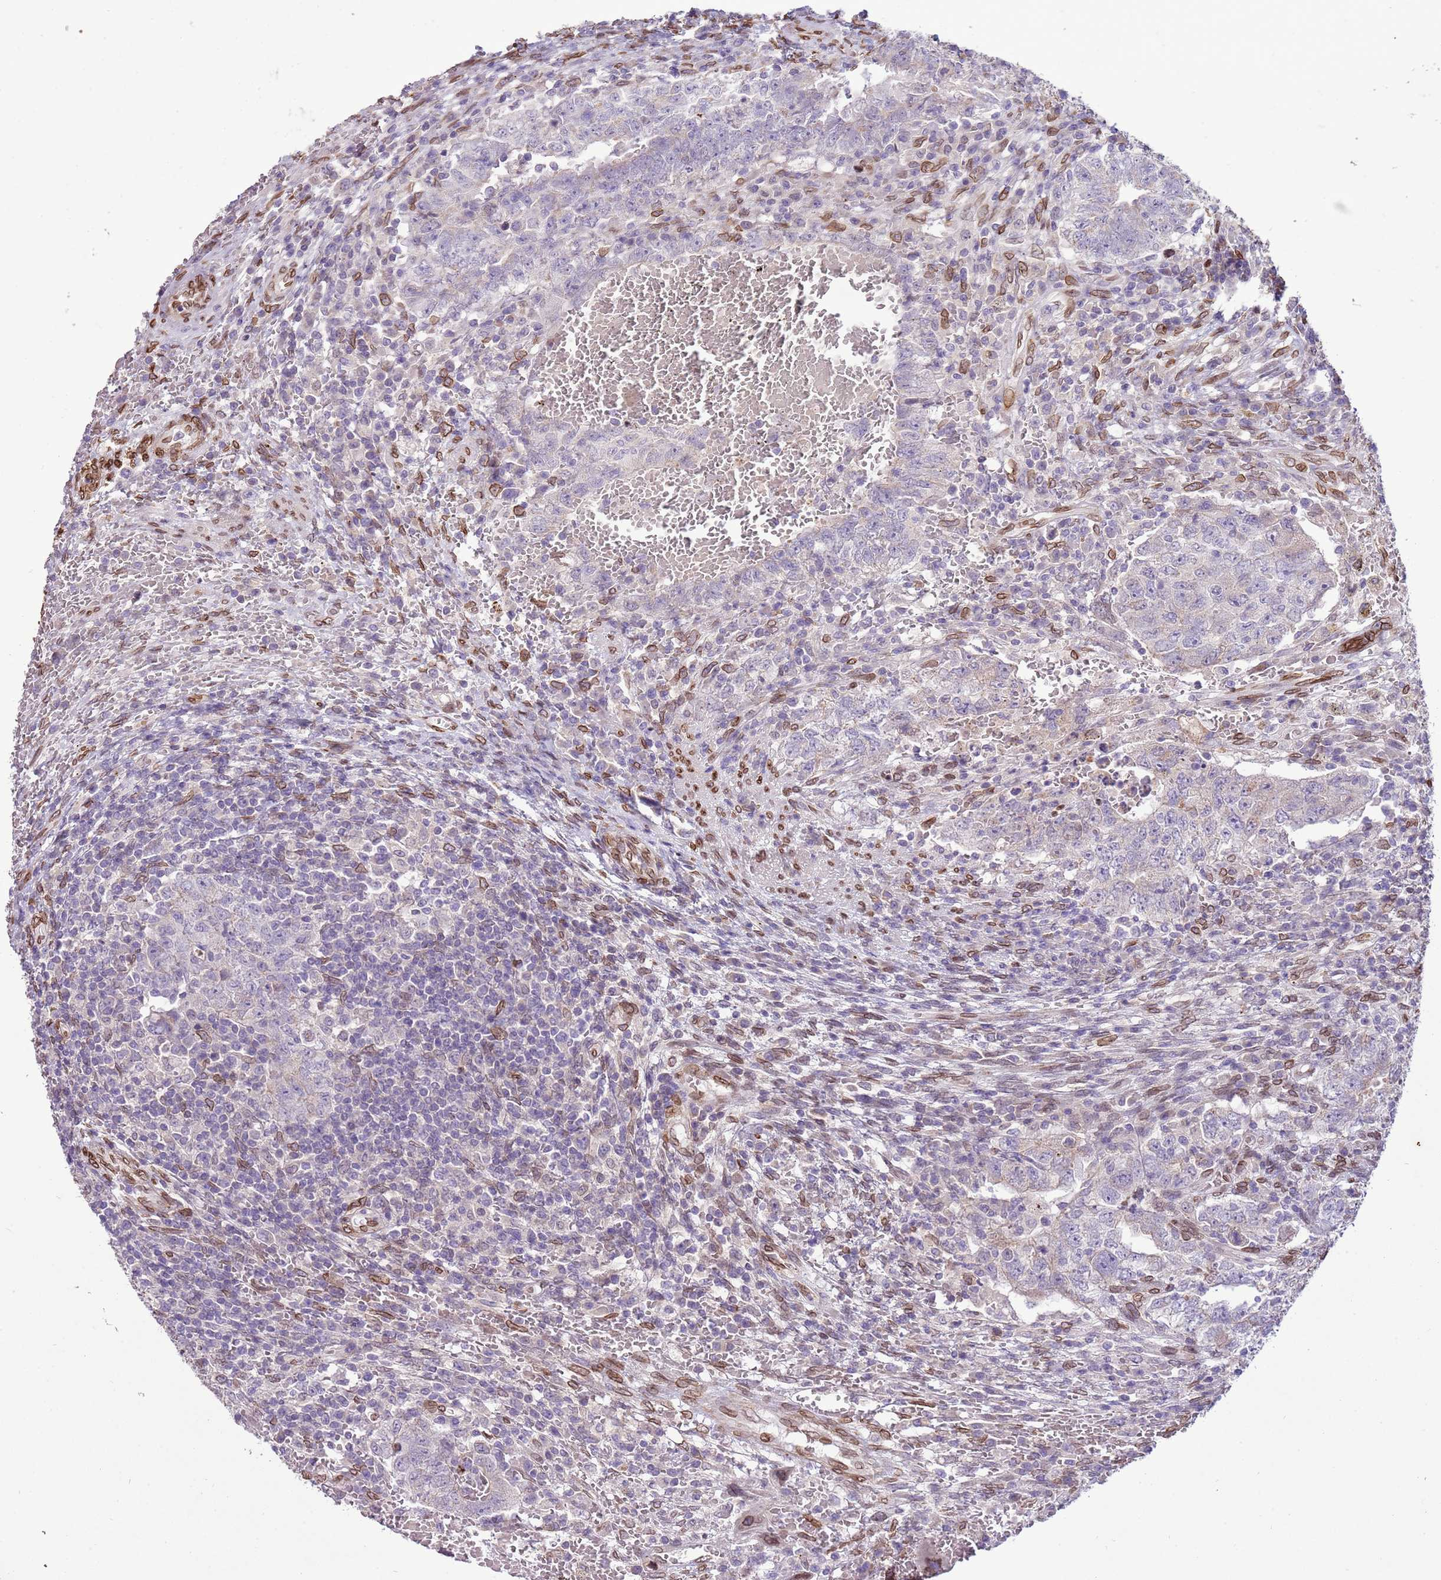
{"staining": {"intensity": "negative", "quantity": "none", "location": "none"}, "tissue": "testis cancer", "cell_type": "Tumor cells", "image_type": "cancer", "snomed": [{"axis": "morphology", "description": "Carcinoma, Embryonal, NOS"}, {"axis": "topography", "description": "Testis"}], "caption": "The immunohistochemistry micrograph has no significant staining in tumor cells of testis cancer tissue.", "gene": "TMEM47", "patient": {"sex": "male", "age": 26}}